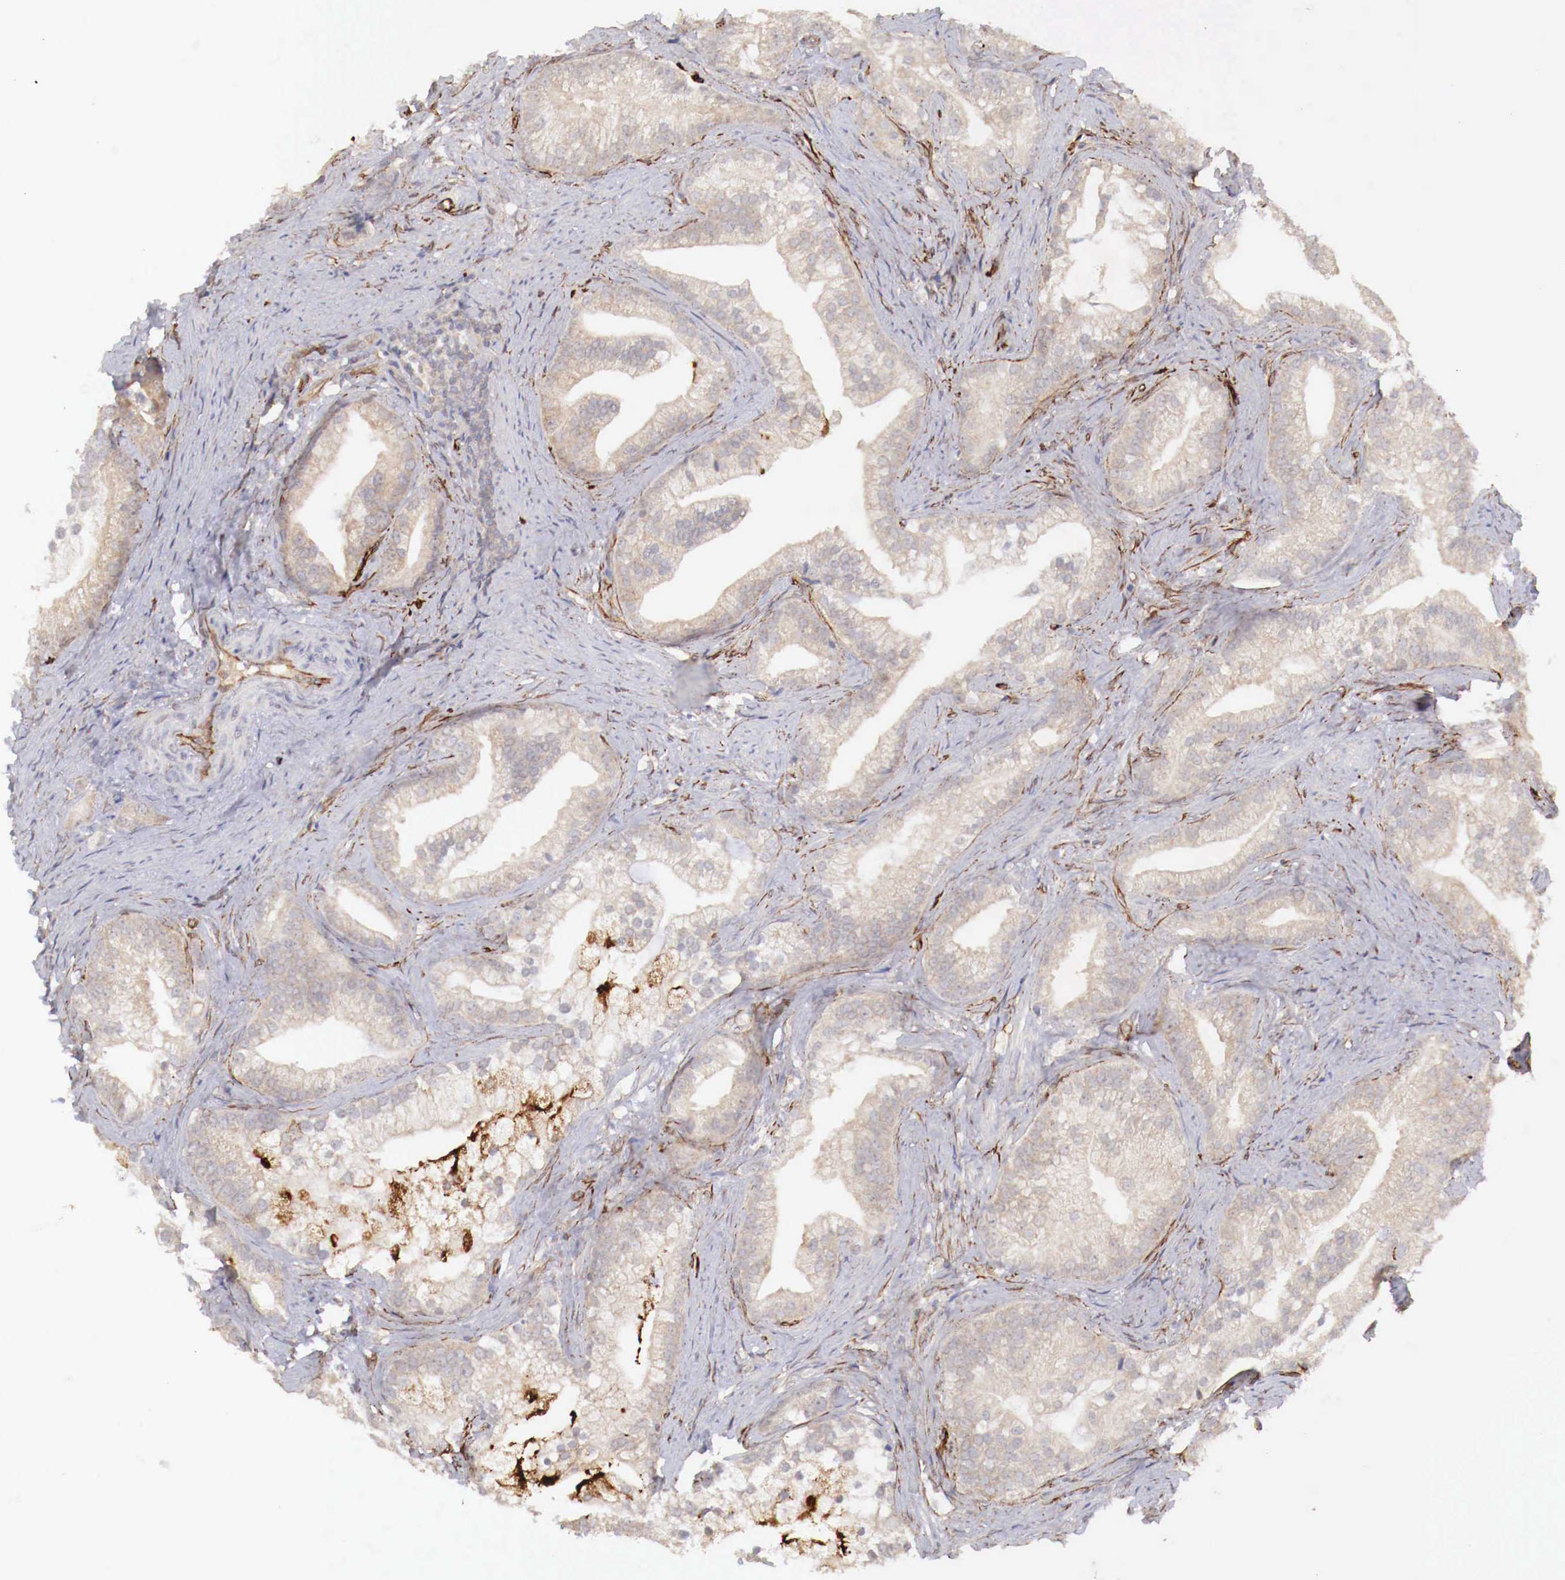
{"staining": {"intensity": "negative", "quantity": "none", "location": "none"}, "tissue": "prostate cancer", "cell_type": "Tumor cells", "image_type": "cancer", "snomed": [{"axis": "morphology", "description": "Adenocarcinoma, Low grade"}, {"axis": "topography", "description": "Prostate"}], "caption": "This histopathology image is of adenocarcinoma (low-grade) (prostate) stained with immunohistochemistry (IHC) to label a protein in brown with the nuclei are counter-stained blue. There is no positivity in tumor cells.", "gene": "WT1", "patient": {"sex": "male", "age": 71}}